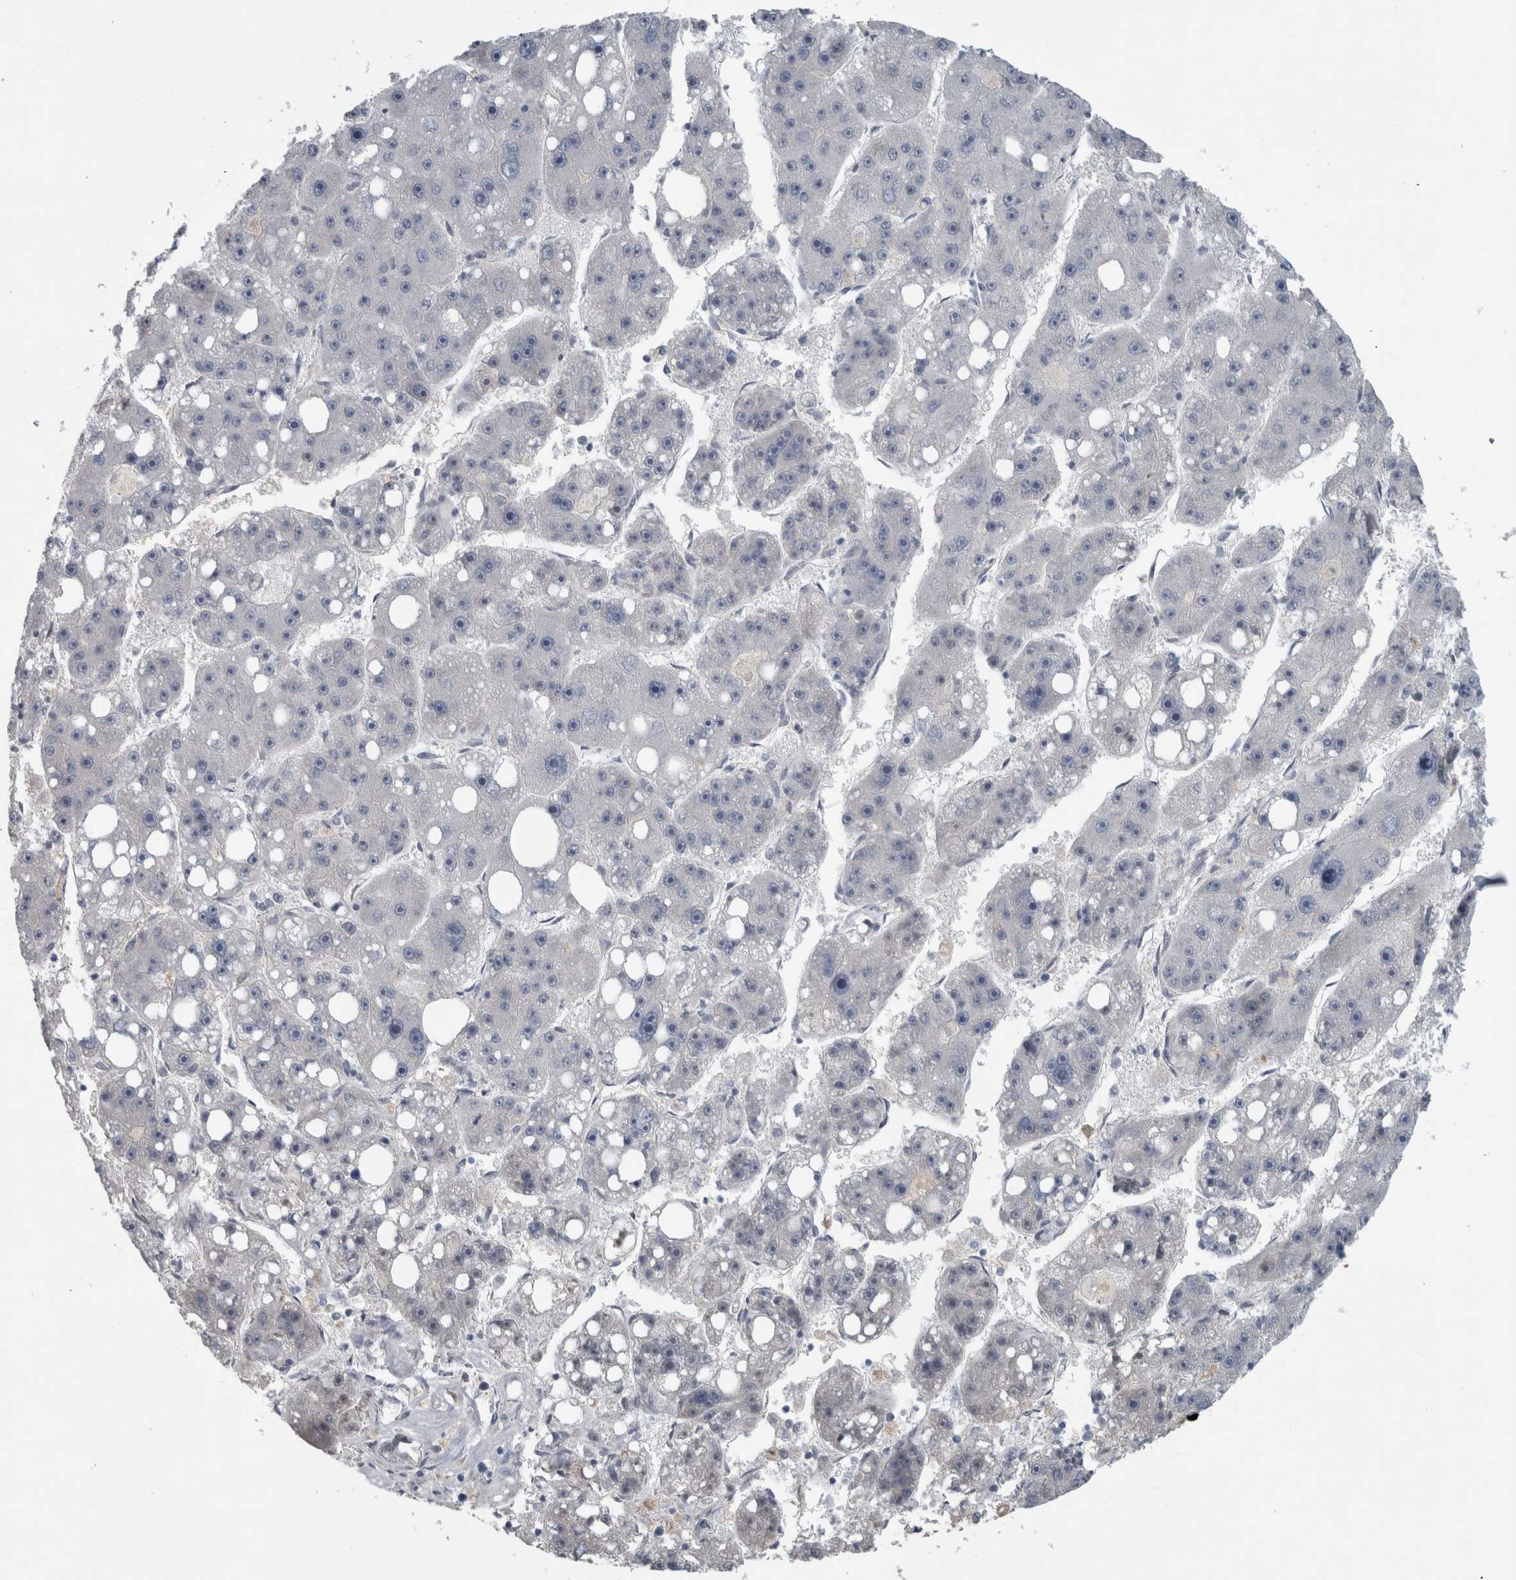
{"staining": {"intensity": "negative", "quantity": "none", "location": "none"}, "tissue": "liver cancer", "cell_type": "Tumor cells", "image_type": "cancer", "snomed": [{"axis": "morphology", "description": "Carcinoma, Hepatocellular, NOS"}, {"axis": "topography", "description": "Liver"}], "caption": "Photomicrograph shows no significant protein staining in tumor cells of liver hepatocellular carcinoma.", "gene": "SH3GL2", "patient": {"sex": "female", "age": 61}}